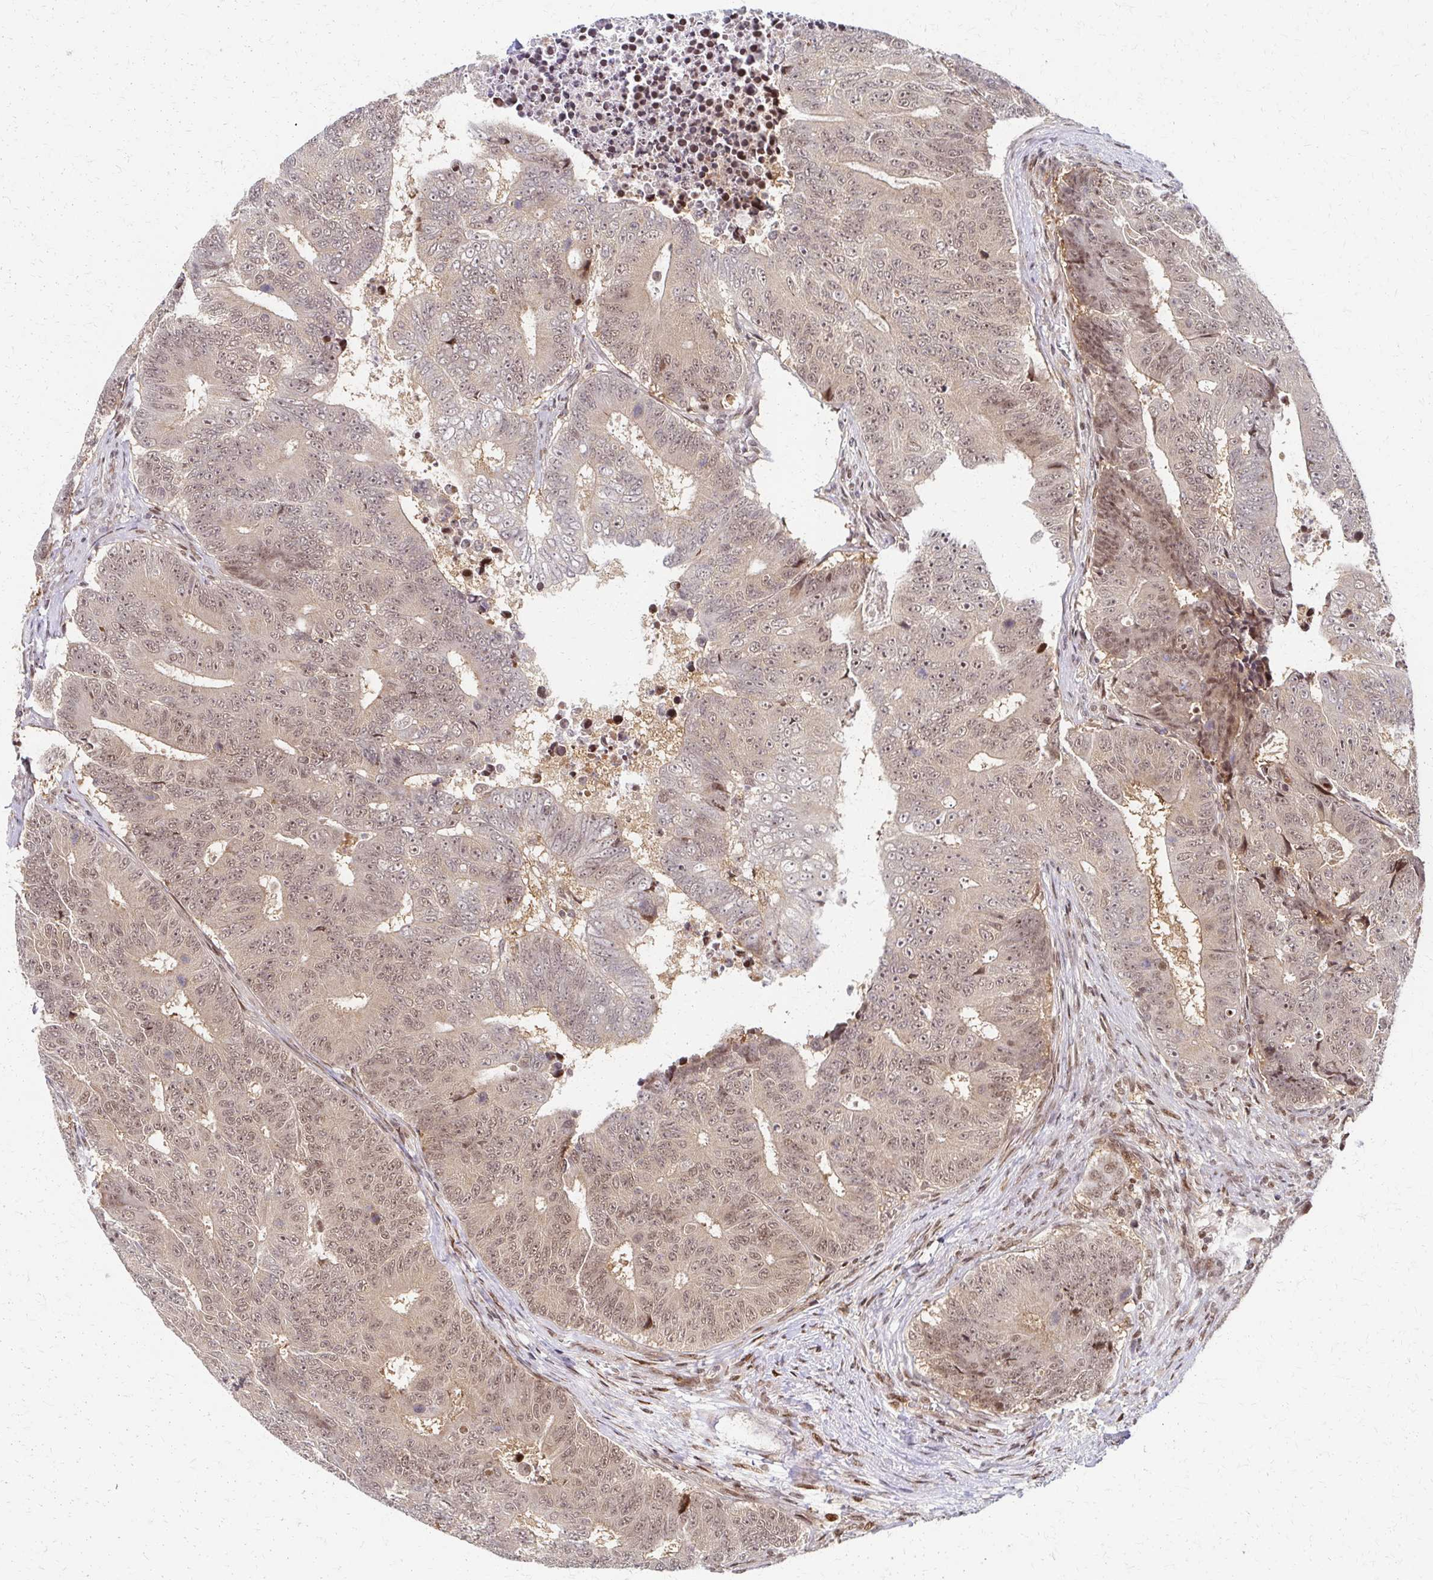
{"staining": {"intensity": "weak", "quantity": "25%-75%", "location": "cytoplasmic/membranous,nuclear"}, "tissue": "colorectal cancer", "cell_type": "Tumor cells", "image_type": "cancer", "snomed": [{"axis": "morphology", "description": "Adenocarcinoma, NOS"}, {"axis": "topography", "description": "Colon"}], "caption": "Weak cytoplasmic/membranous and nuclear positivity for a protein is present in approximately 25%-75% of tumor cells of colorectal cancer using immunohistochemistry.", "gene": "PSMD7", "patient": {"sex": "female", "age": 48}}